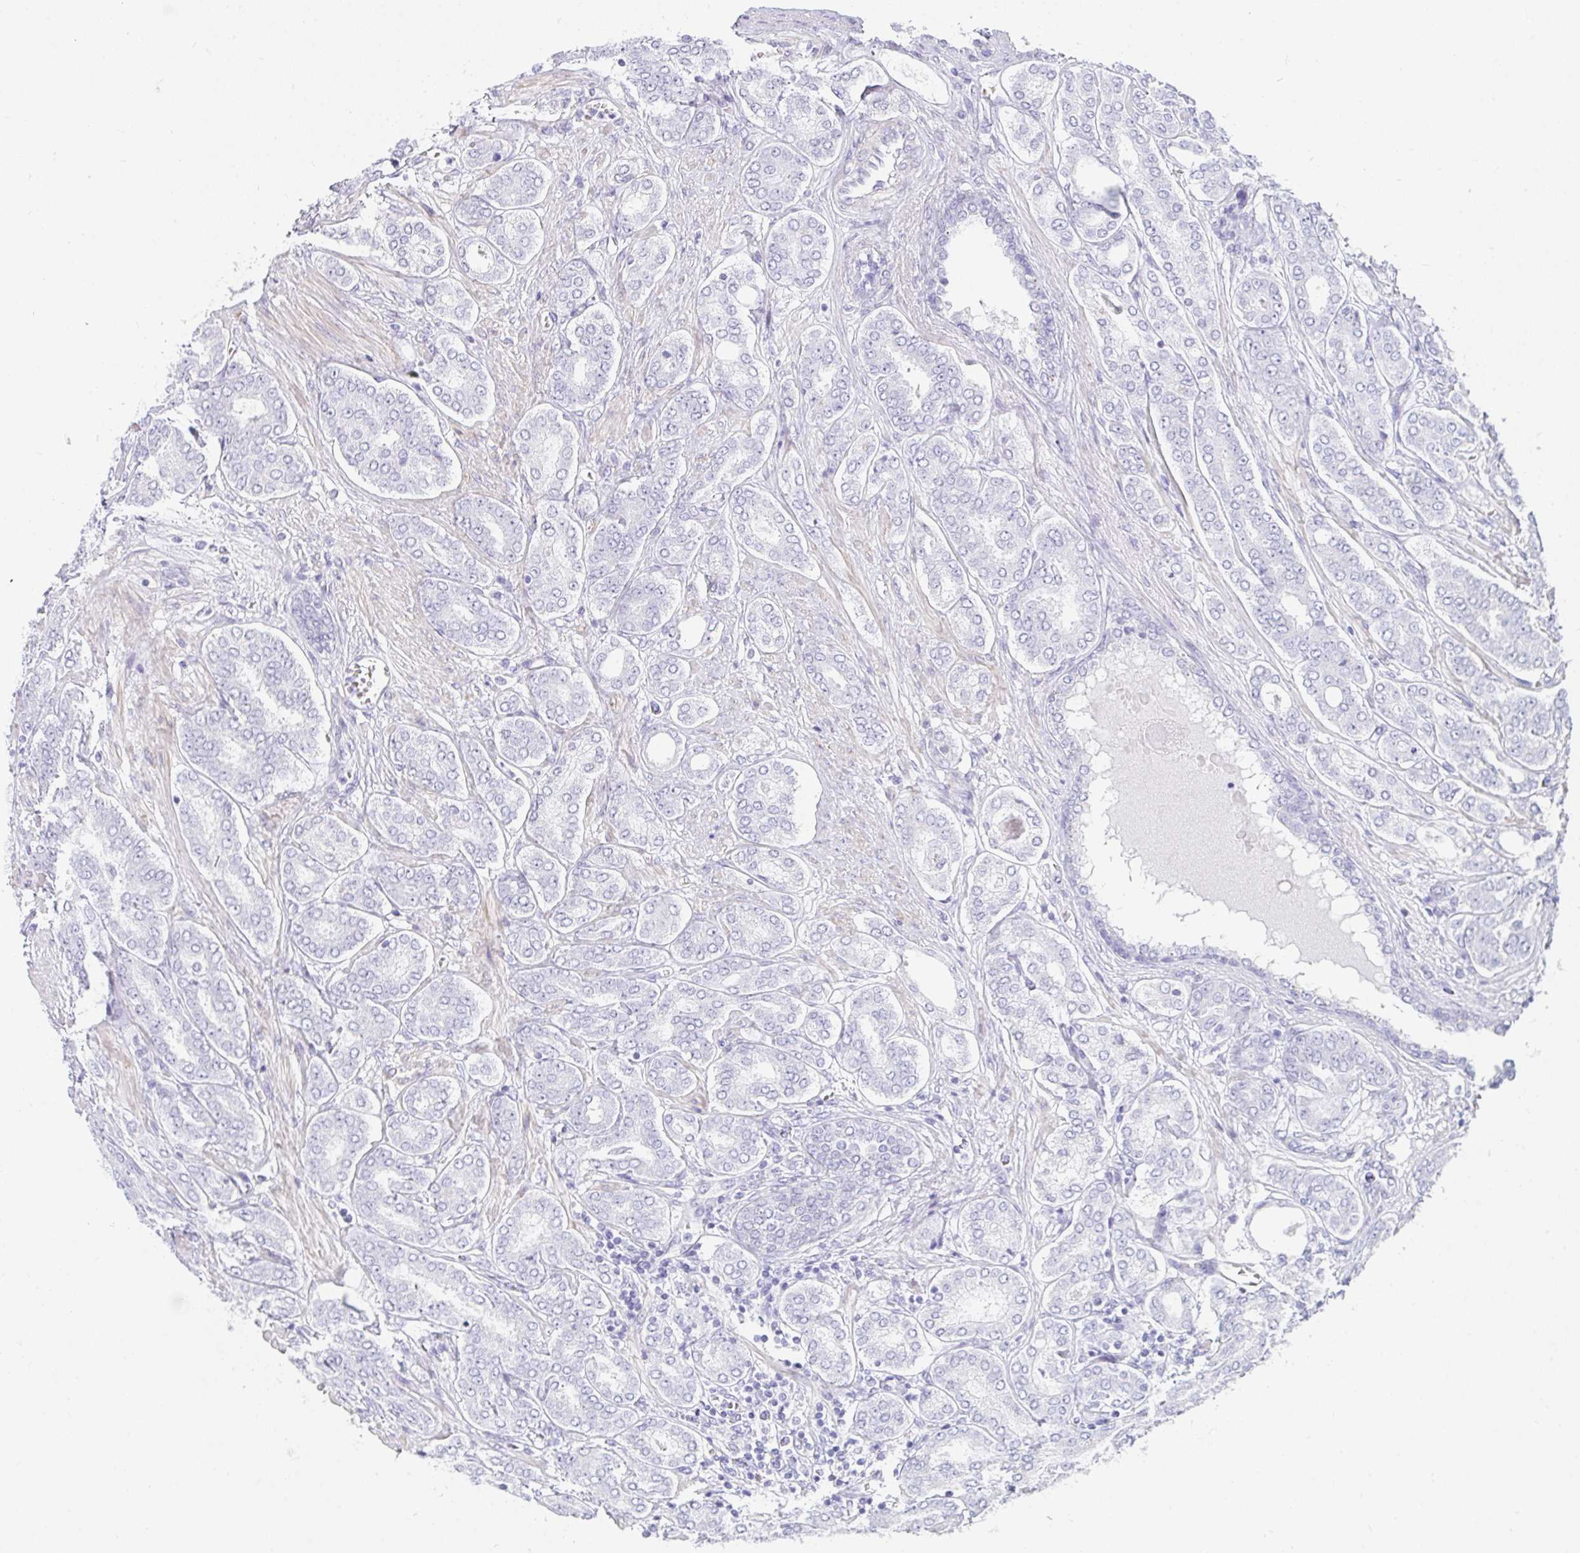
{"staining": {"intensity": "negative", "quantity": "none", "location": "none"}, "tissue": "prostate cancer", "cell_type": "Tumor cells", "image_type": "cancer", "snomed": [{"axis": "morphology", "description": "Adenocarcinoma, High grade"}, {"axis": "topography", "description": "Prostate"}], "caption": "An image of human prostate high-grade adenocarcinoma is negative for staining in tumor cells.", "gene": "PRND", "patient": {"sex": "male", "age": 72}}